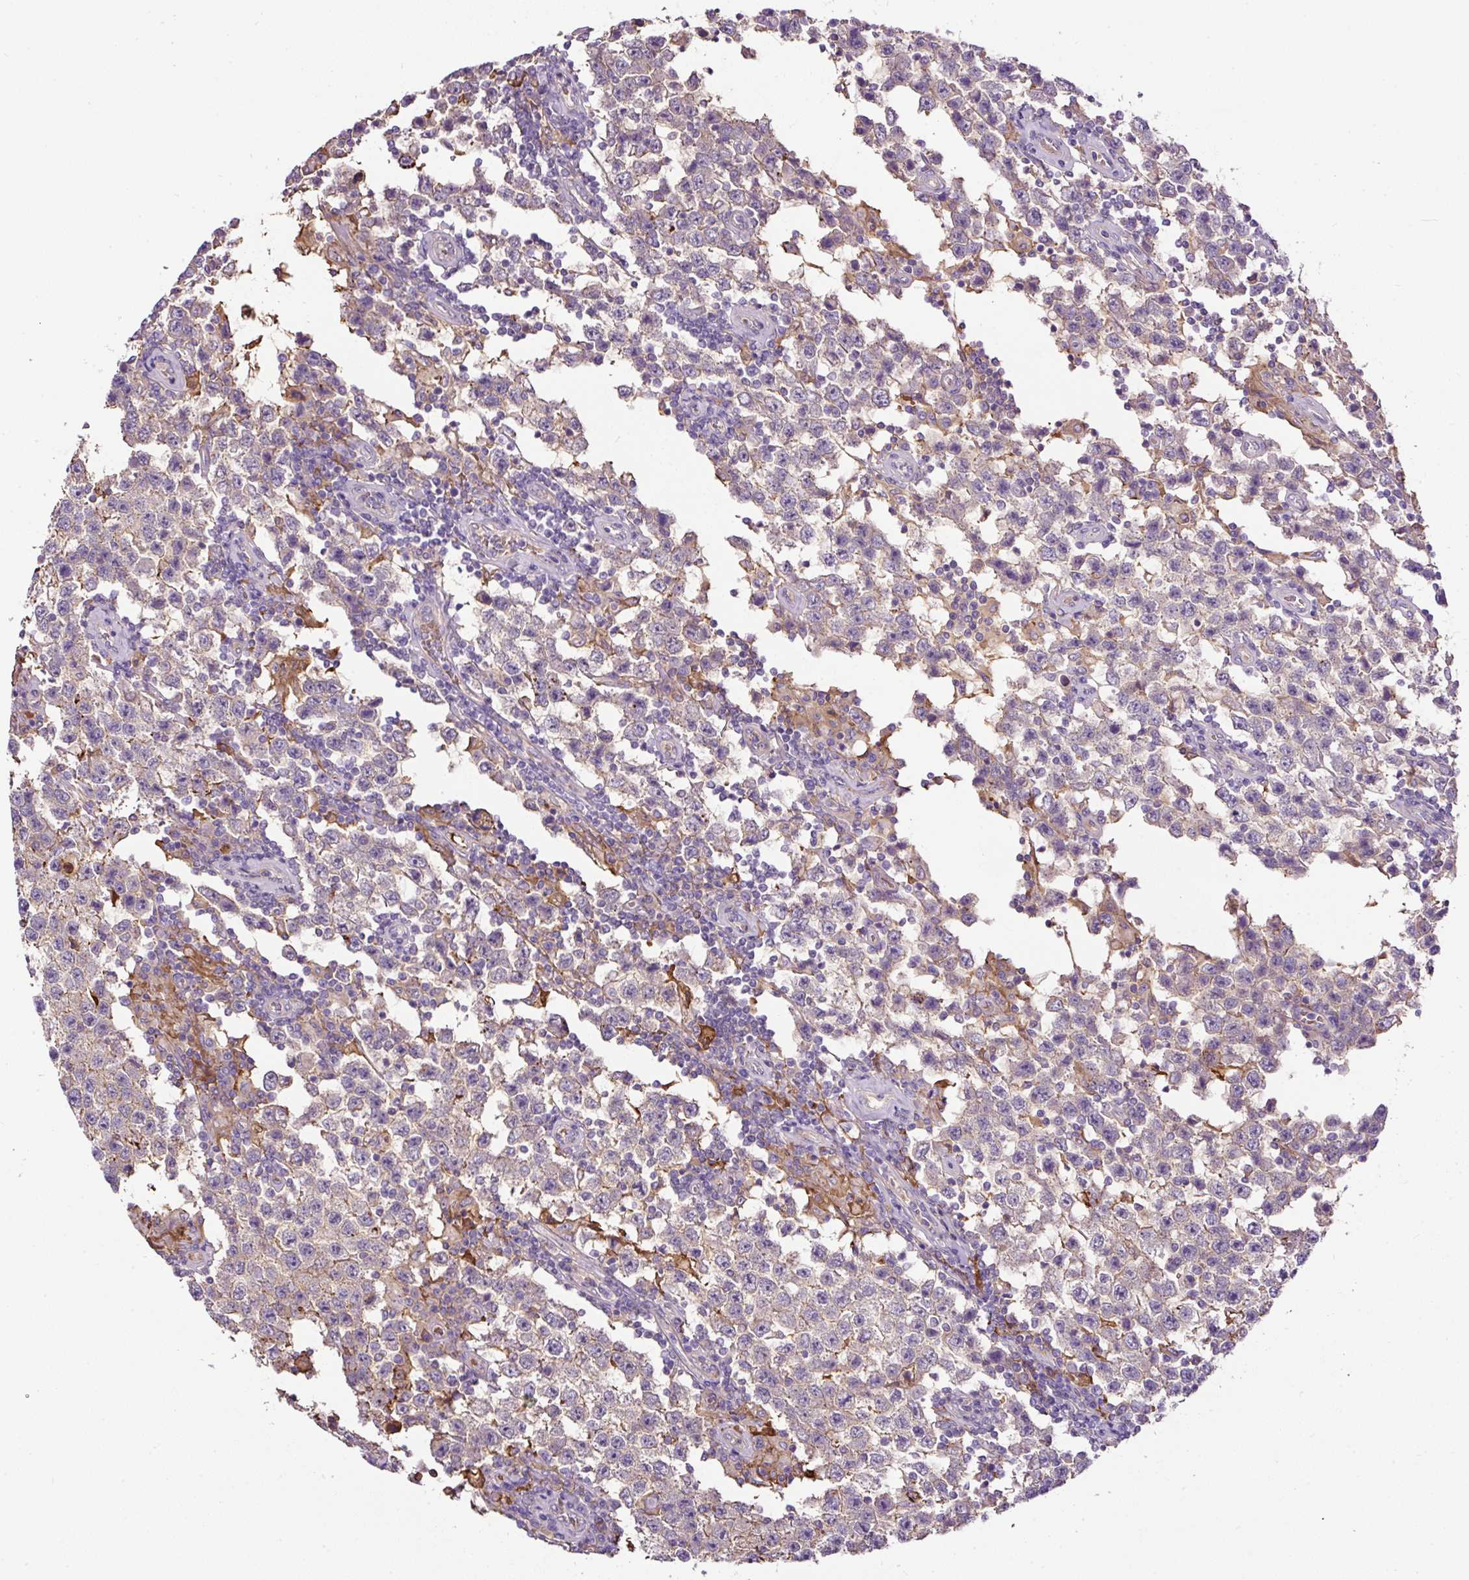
{"staining": {"intensity": "negative", "quantity": "none", "location": "none"}, "tissue": "testis cancer", "cell_type": "Tumor cells", "image_type": "cancer", "snomed": [{"axis": "morphology", "description": "Normal tissue, NOS"}, {"axis": "morphology", "description": "Urothelial carcinoma, High grade"}, {"axis": "morphology", "description": "Seminoma, NOS"}, {"axis": "morphology", "description": "Carcinoma, Embryonal, NOS"}, {"axis": "topography", "description": "Urinary bladder"}, {"axis": "topography", "description": "Testis"}], "caption": "Tumor cells show no significant positivity in testis cancer (embryonal carcinoma). (DAB IHC visualized using brightfield microscopy, high magnification).", "gene": "LRRC24", "patient": {"sex": "male", "age": 41}}